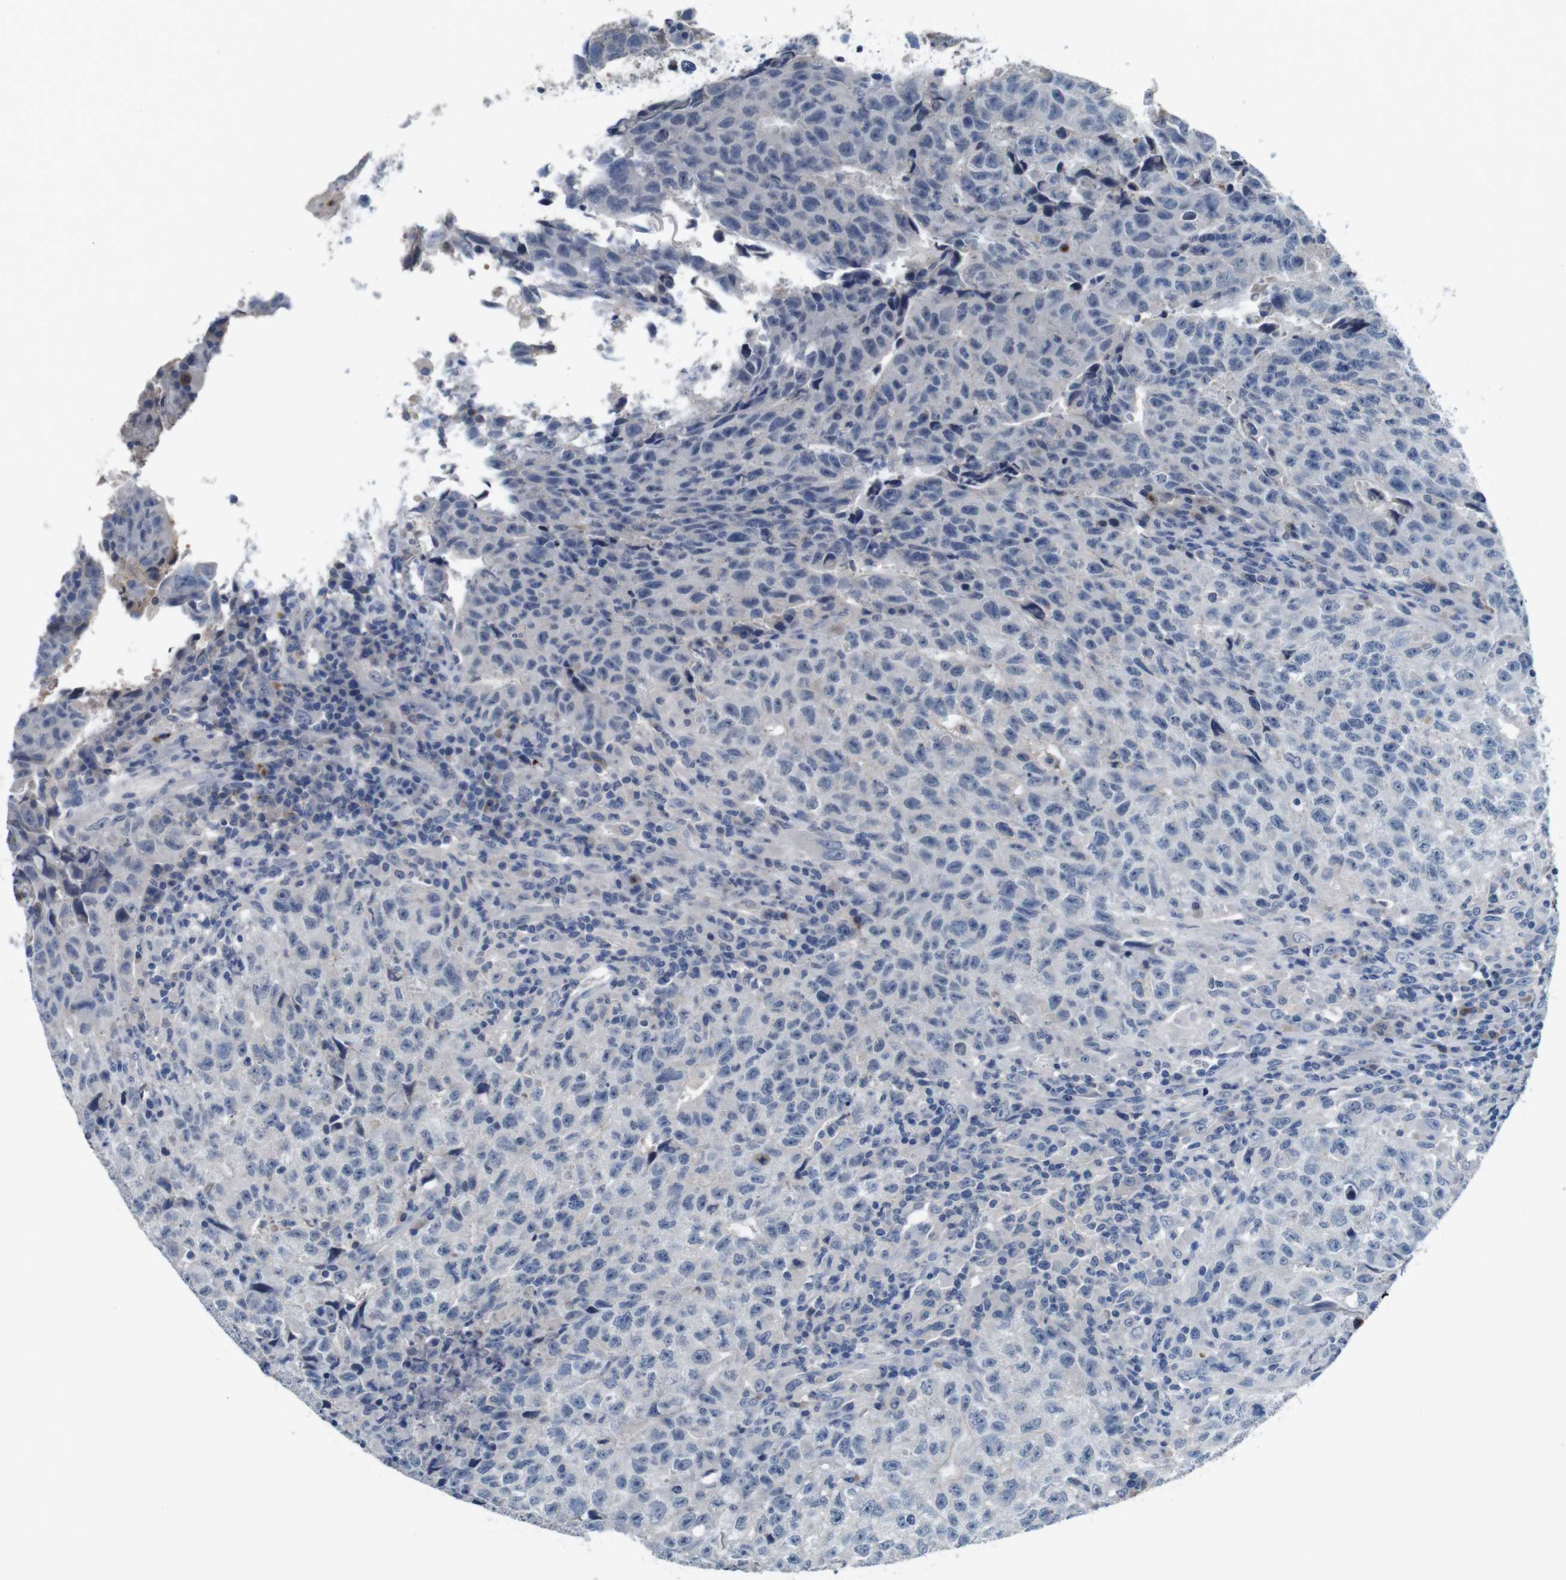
{"staining": {"intensity": "negative", "quantity": "none", "location": "none"}, "tissue": "testis cancer", "cell_type": "Tumor cells", "image_type": "cancer", "snomed": [{"axis": "morphology", "description": "Necrosis, NOS"}, {"axis": "morphology", "description": "Carcinoma, Embryonal, NOS"}, {"axis": "topography", "description": "Testis"}], "caption": "High power microscopy histopathology image of an immunohistochemistry (IHC) photomicrograph of testis cancer, revealing no significant positivity in tumor cells.", "gene": "SLC2A8", "patient": {"sex": "male", "age": 19}}